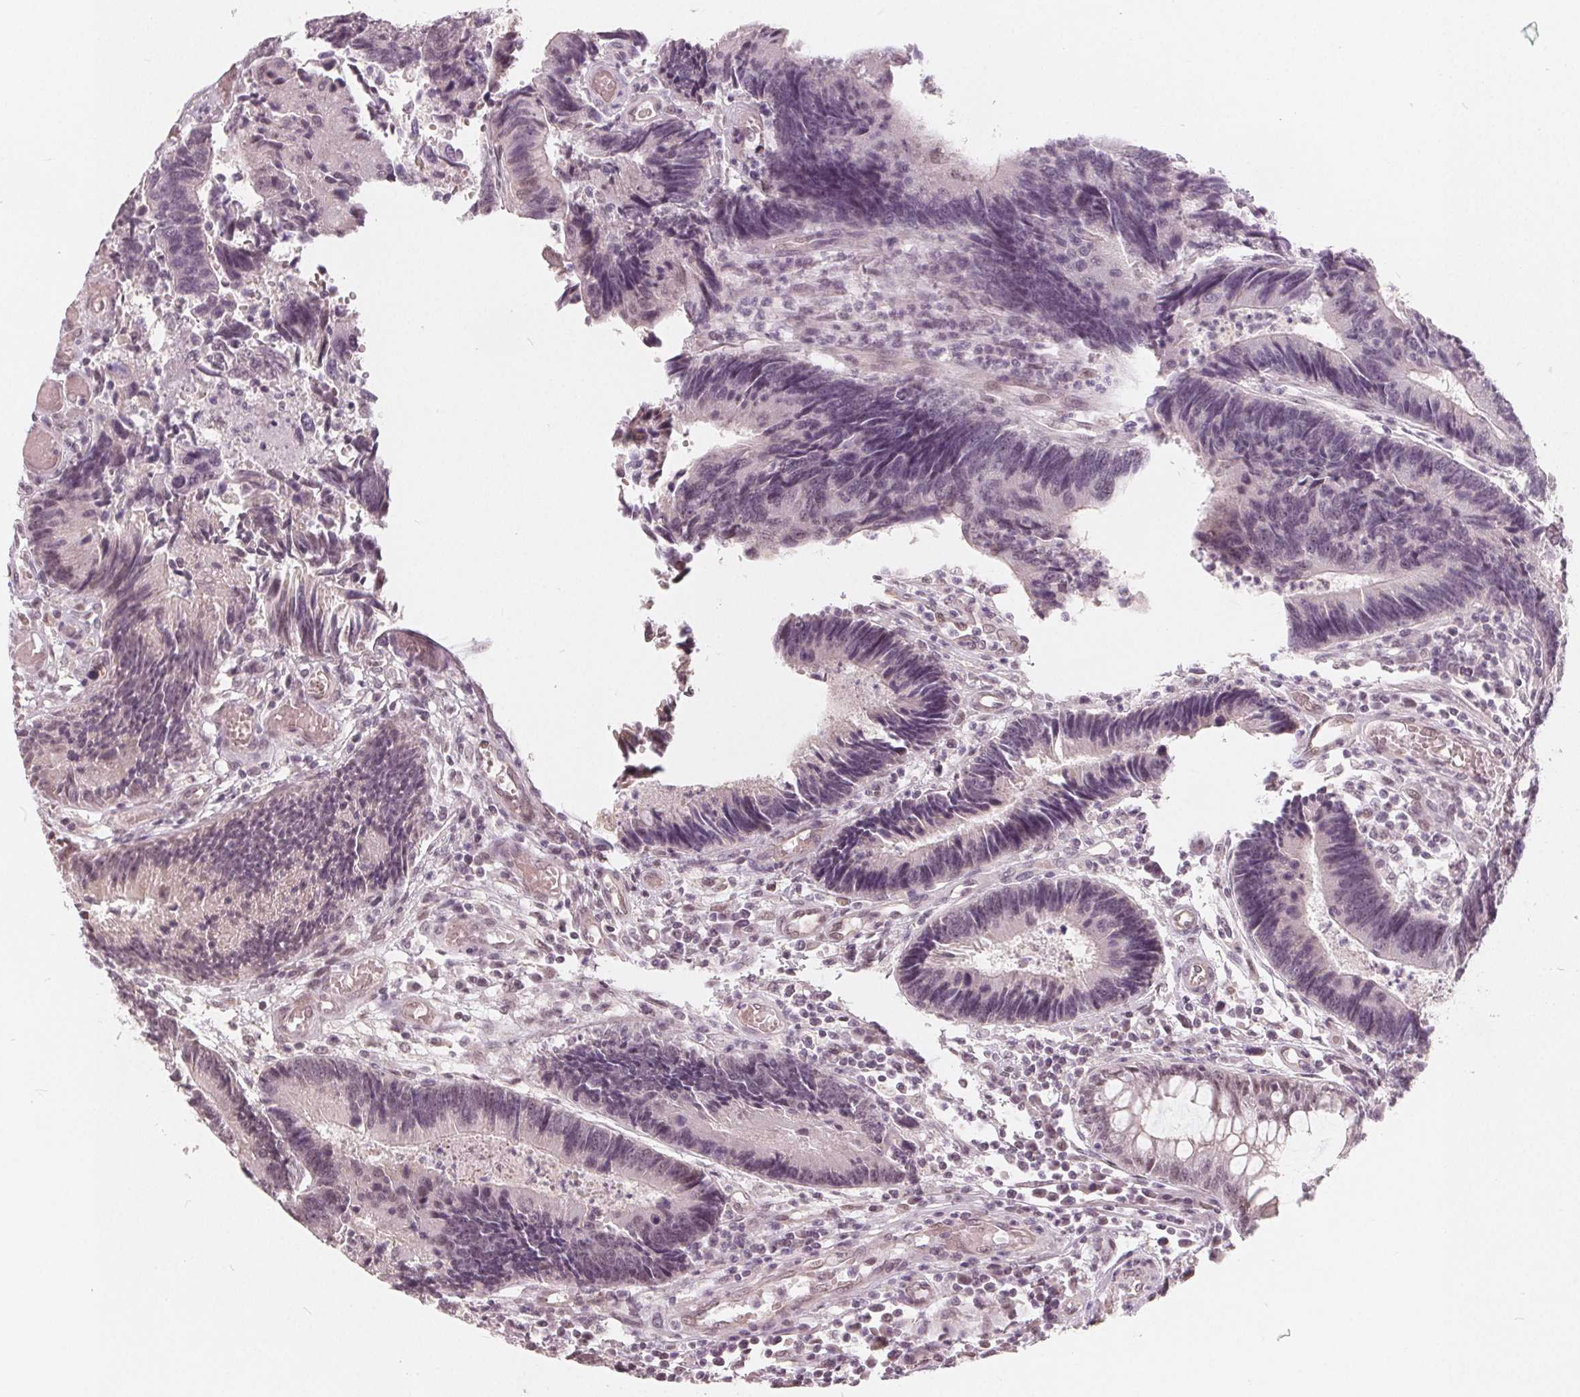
{"staining": {"intensity": "negative", "quantity": "none", "location": "none"}, "tissue": "colorectal cancer", "cell_type": "Tumor cells", "image_type": "cancer", "snomed": [{"axis": "morphology", "description": "Adenocarcinoma, NOS"}, {"axis": "topography", "description": "Colon"}], "caption": "There is no significant expression in tumor cells of adenocarcinoma (colorectal).", "gene": "NUP210L", "patient": {"sex": "female", "age": 67}}